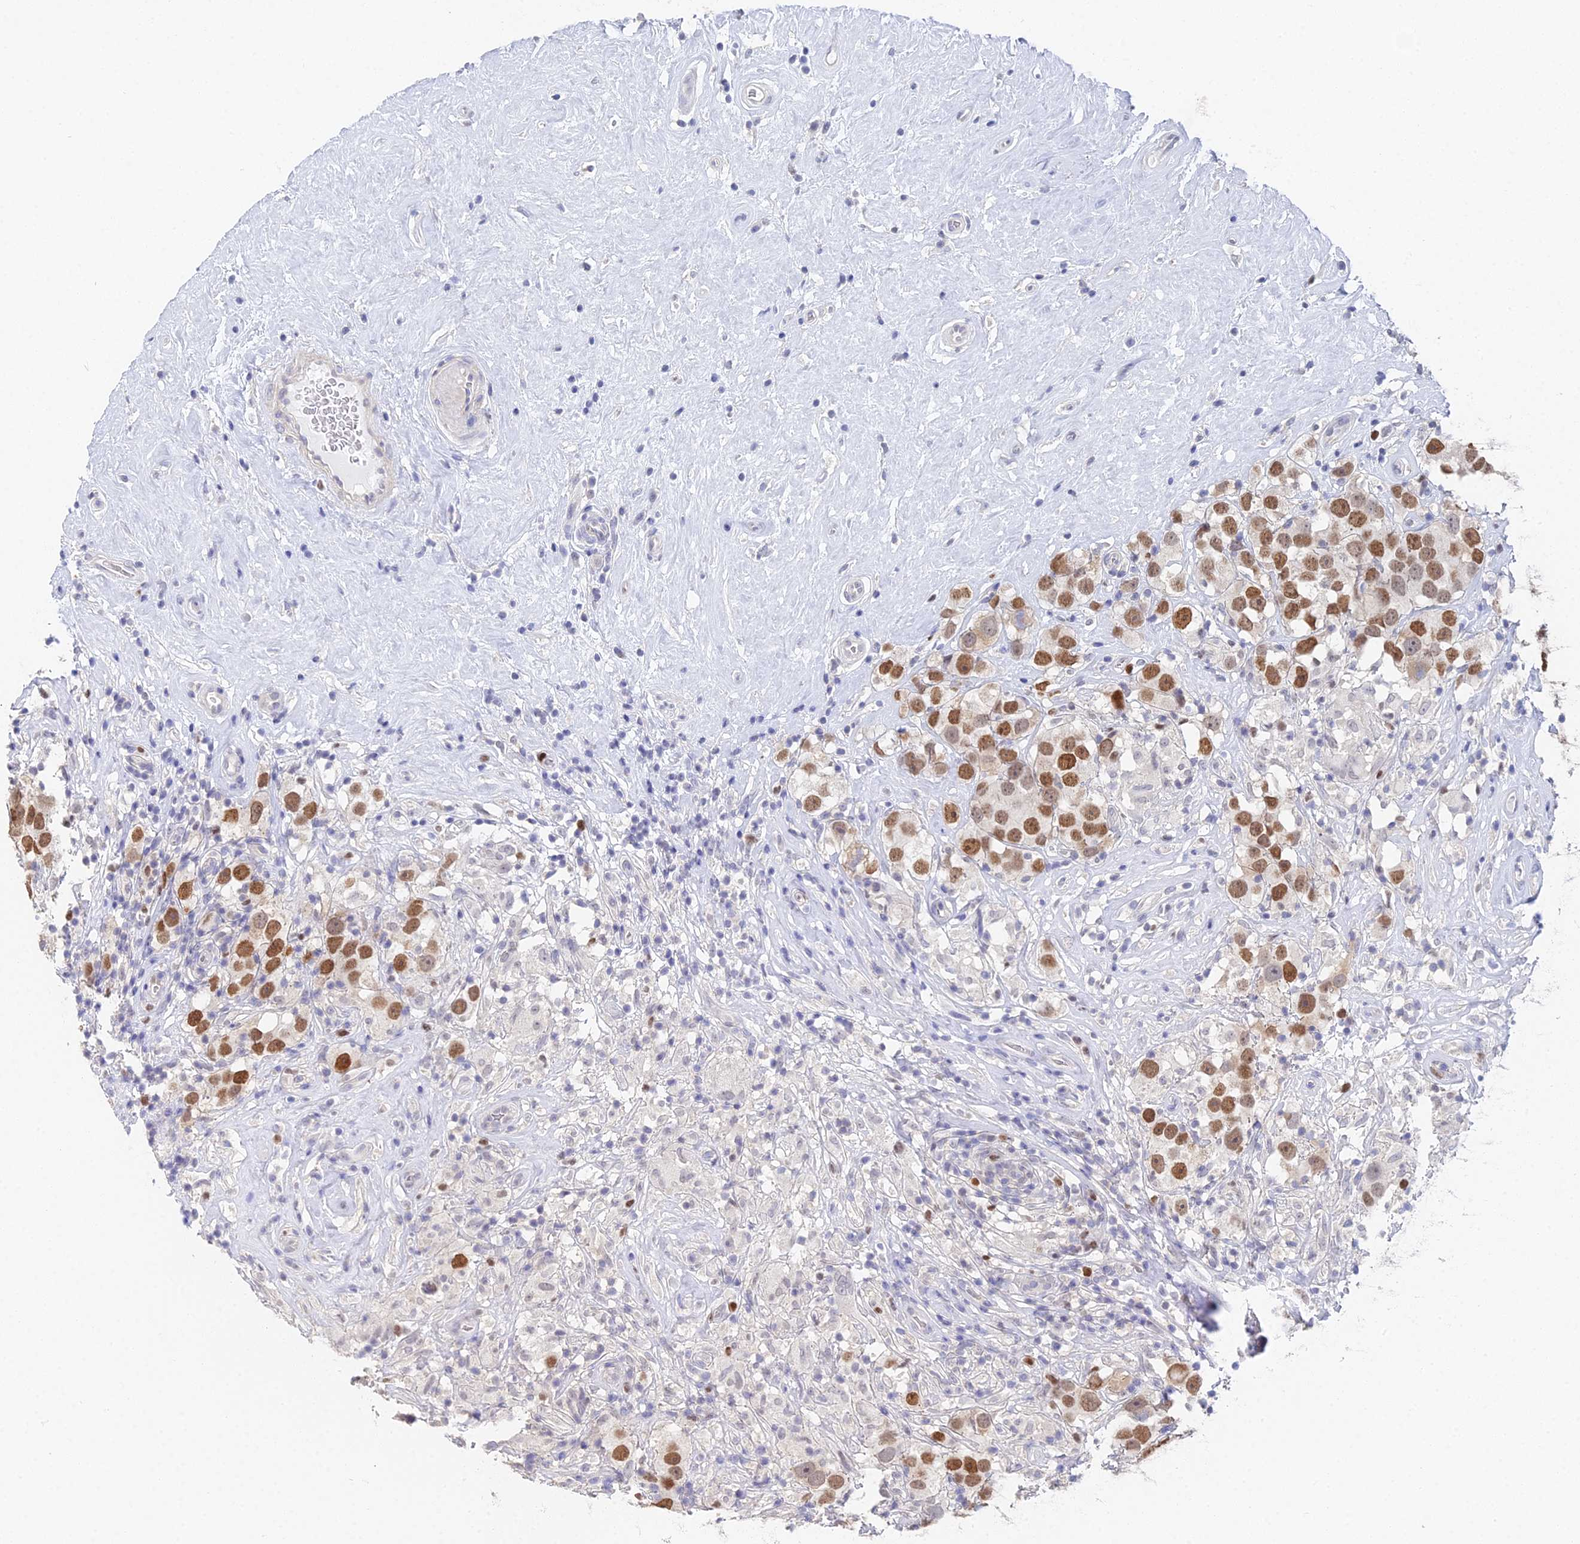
{"staining": {"intensity": "strong", "quantity": ">75%", "location": "nuclear"}, "tissue": "testis cancer", "cell_type": "Tumor cells", "image_type": "cancer", "snomed": [{"axis": "morphology", "description": "Seminoma, NOS"}, {"axis": "topography", "description": "Testis"}], "caption": "IHC (DAB) staining of testis cancer demonstrates strong nuclear protein staining in about >75% of tumor cells.", "gene": "MCM2", "patient": {"sex": "male", "age": 49}}